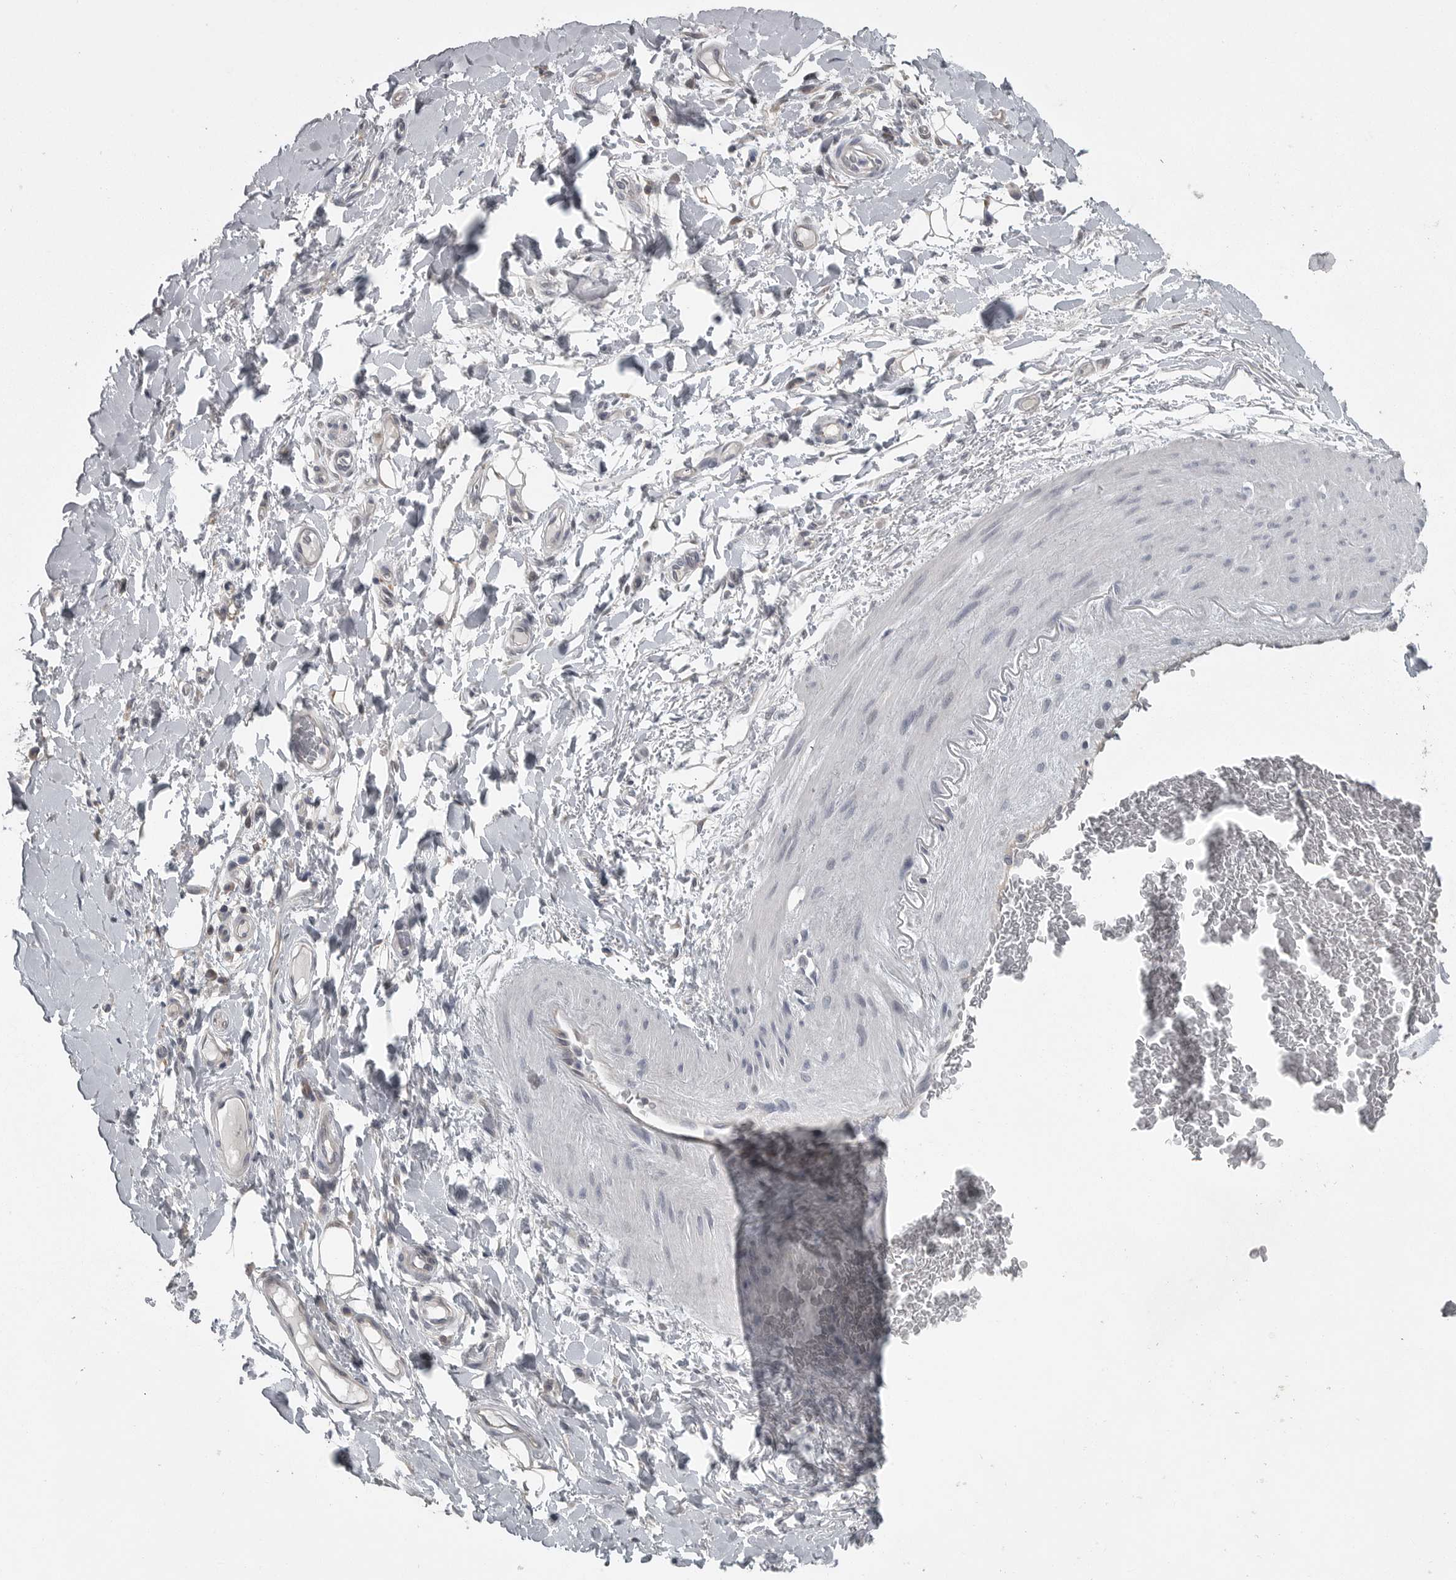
{"staining": {"intensity": "negative", "quantity": "none", "location": "none"}, "tissue": "adipose tissue", "cell_type": "Adipocytes", "image_type": "normal", "snomed": [{"axis": "morphology", "description": "Normal tissue, NOS"}, {"axis": "morphology", "description": "Adenocarcinoma, NOS"}, {"axis": "topography", "description": "Esophagus"}], "caption": "Immunohistochemistry of unremarkable adipose tissue exhibits no expression in adipocytes.", "gene": "PHF13", "patient": {"sex": "male", "age": 62}}